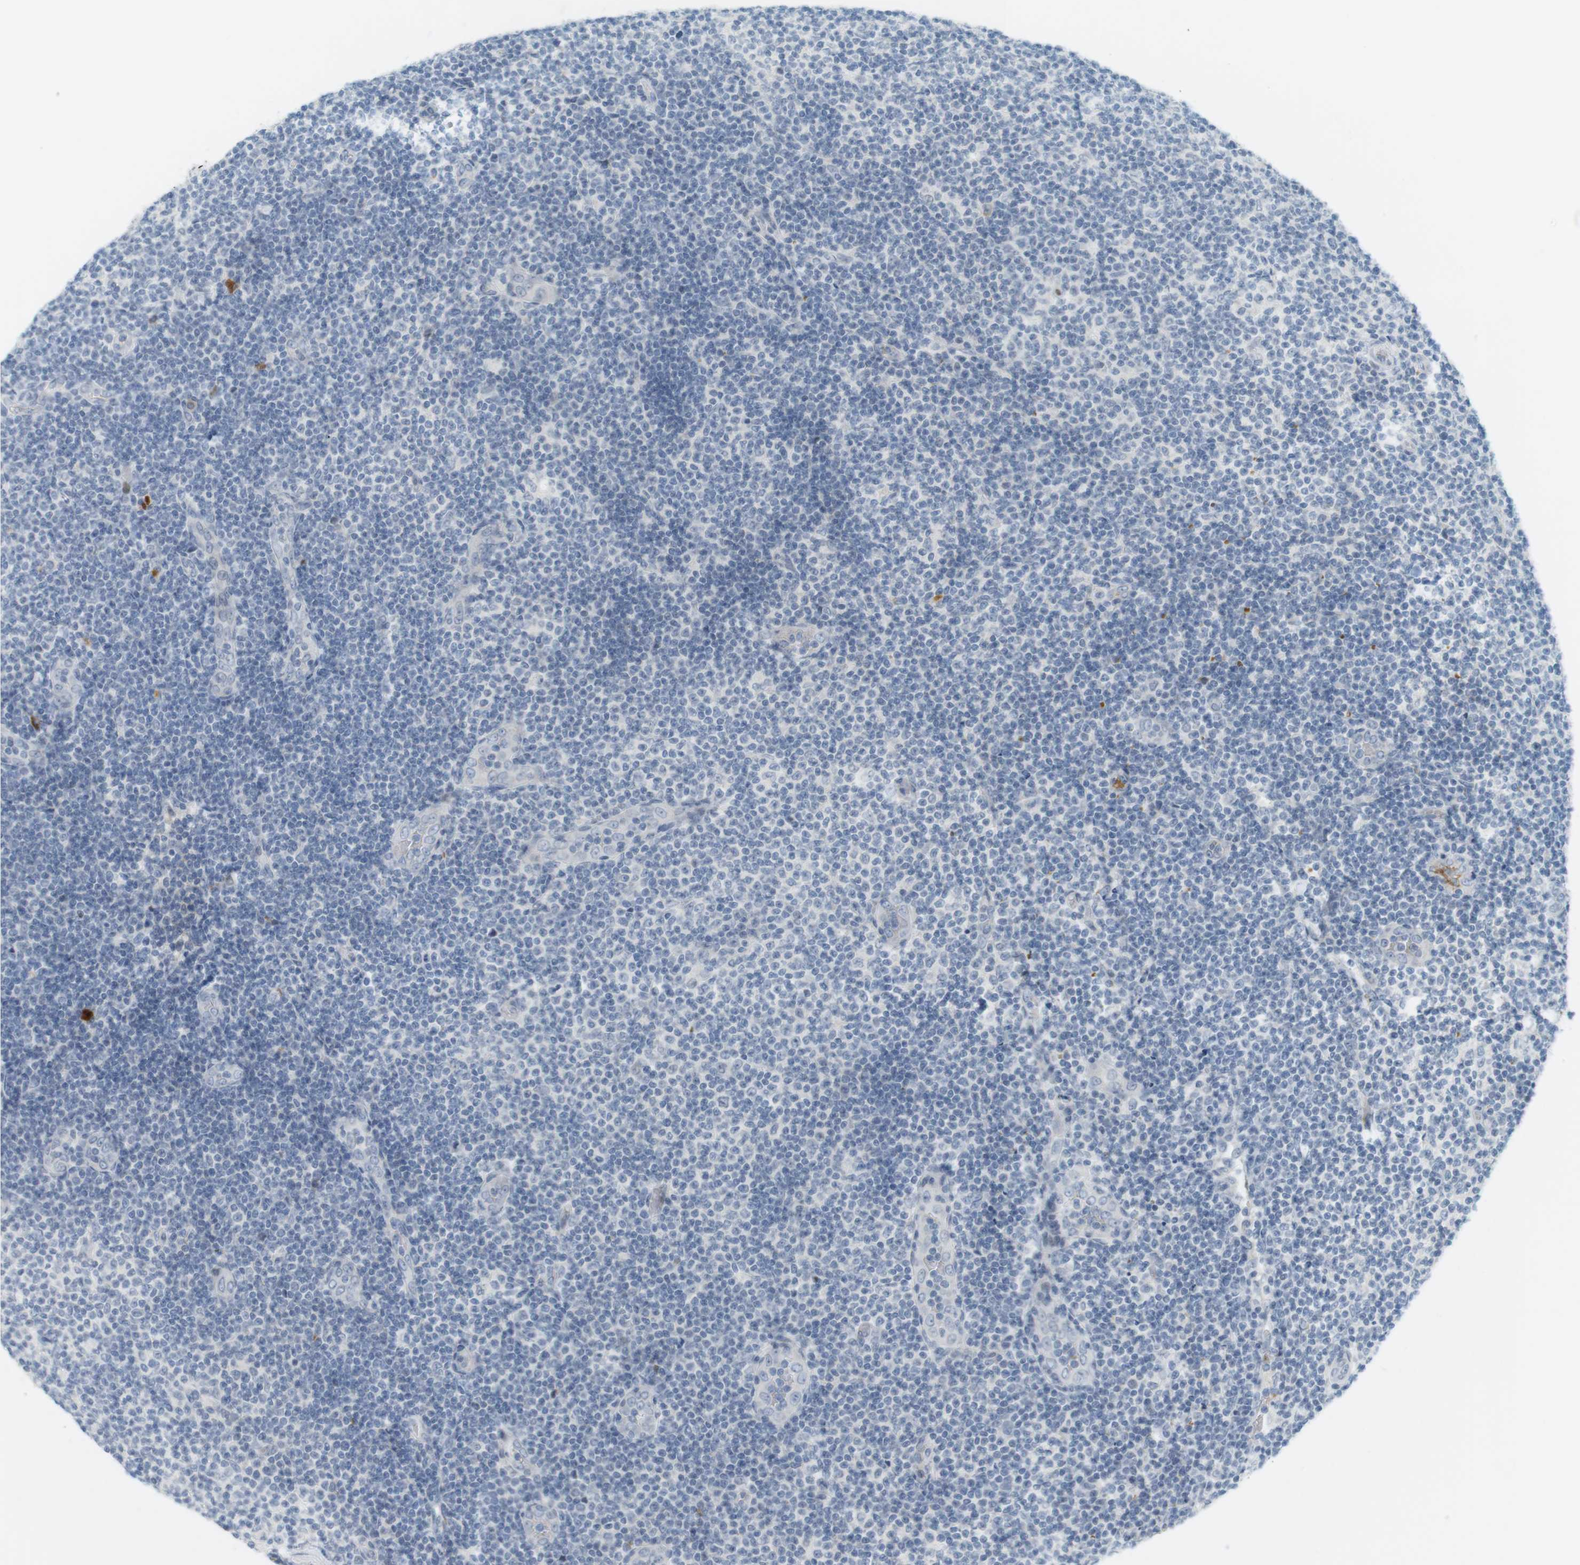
{"staining": {"intensity": "negative", "quantity": "none", "location": "none"}, "tissue": "lymphoma", "cell_type": "Tumor cells", "image_type": "cancer", "snomed": [{"axis": "morphology", "description": "Malignant lymphoma, non-Hodgkin's type, Low grade"}, {"axis": "topography", "description": "Lymph node"}], "caption": "The photomicrograph displays no significant staining in tumor cells of lymphoma.", "gene": "DMC1", "patient": {"sex": "male", "age": 83}}